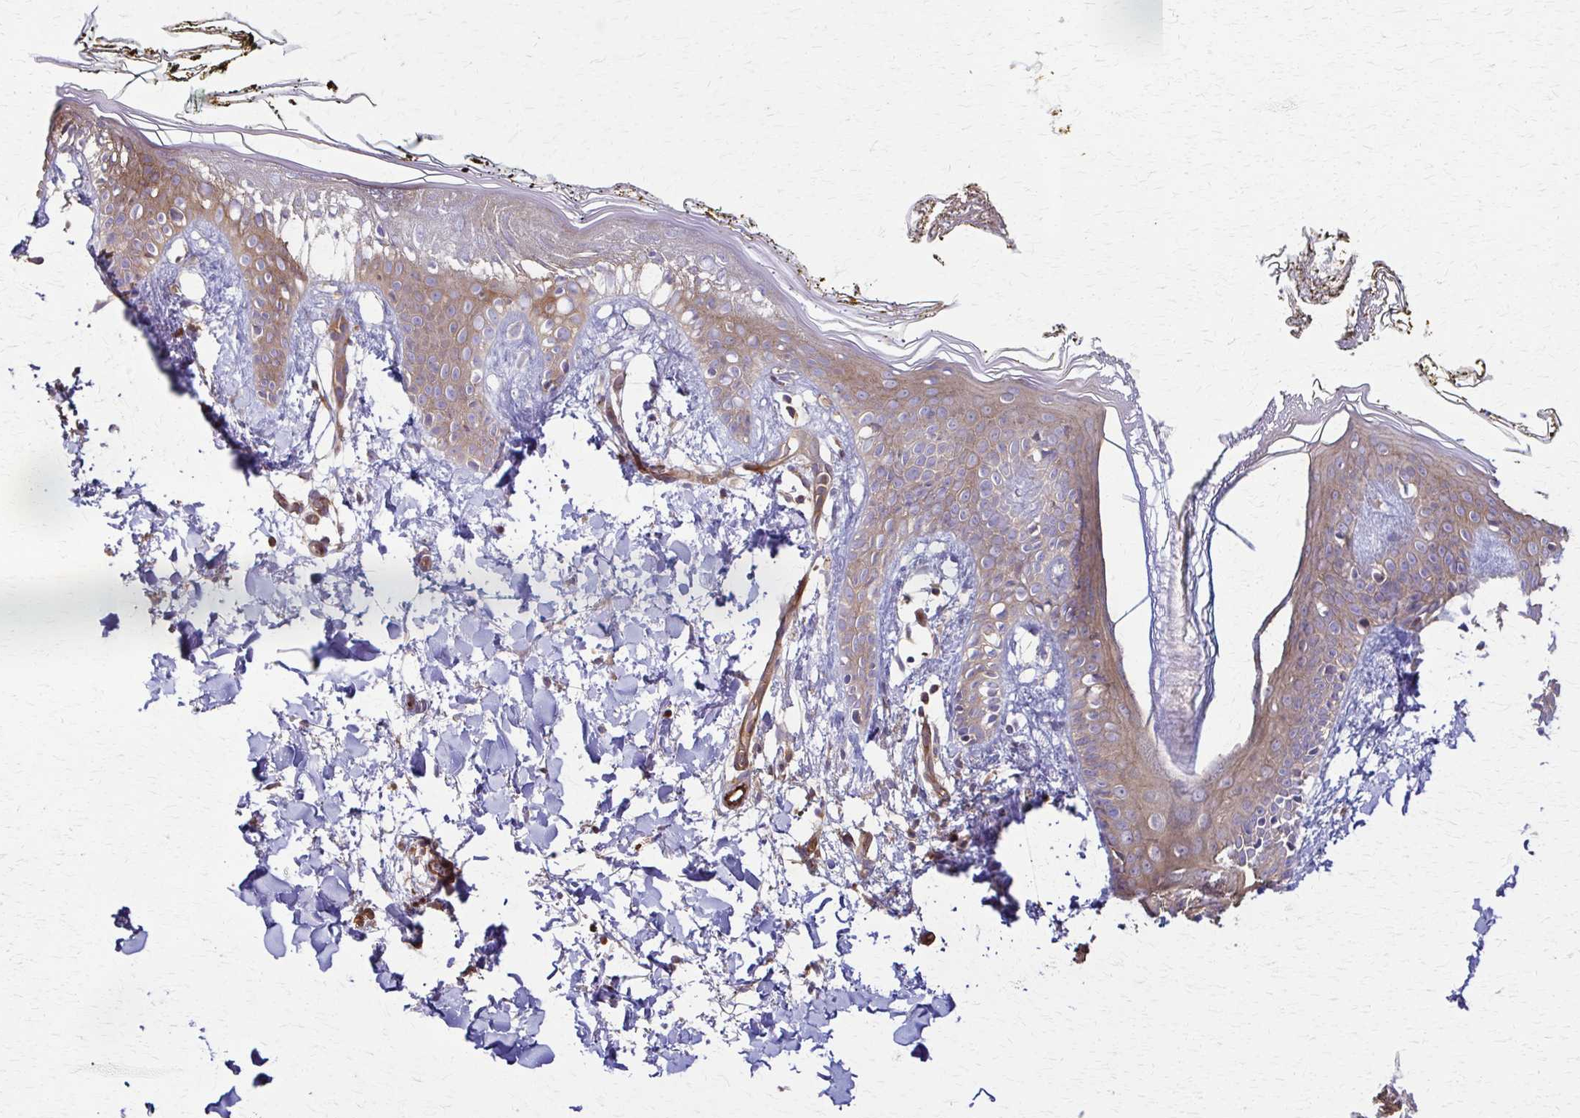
{"staining": {"intensity": "weak", "quantity": ">75%", "location": "cytoplasmic/membranous"}, "tissue": "skin", "cell_type": "Fibroblasts", "image_type": "normal", "snomed": [{"axis": "morphology", "description": "Normal tissue, NOS"}, {"axis": "topography", "description": "Skin"}], "caption": "A low amount of weak cytoplasmic/membranous staining is present in about >75% of fibroblasts in normal skin.", "gene": "DSP", "patient": {"sex": "female", "age": 34}}